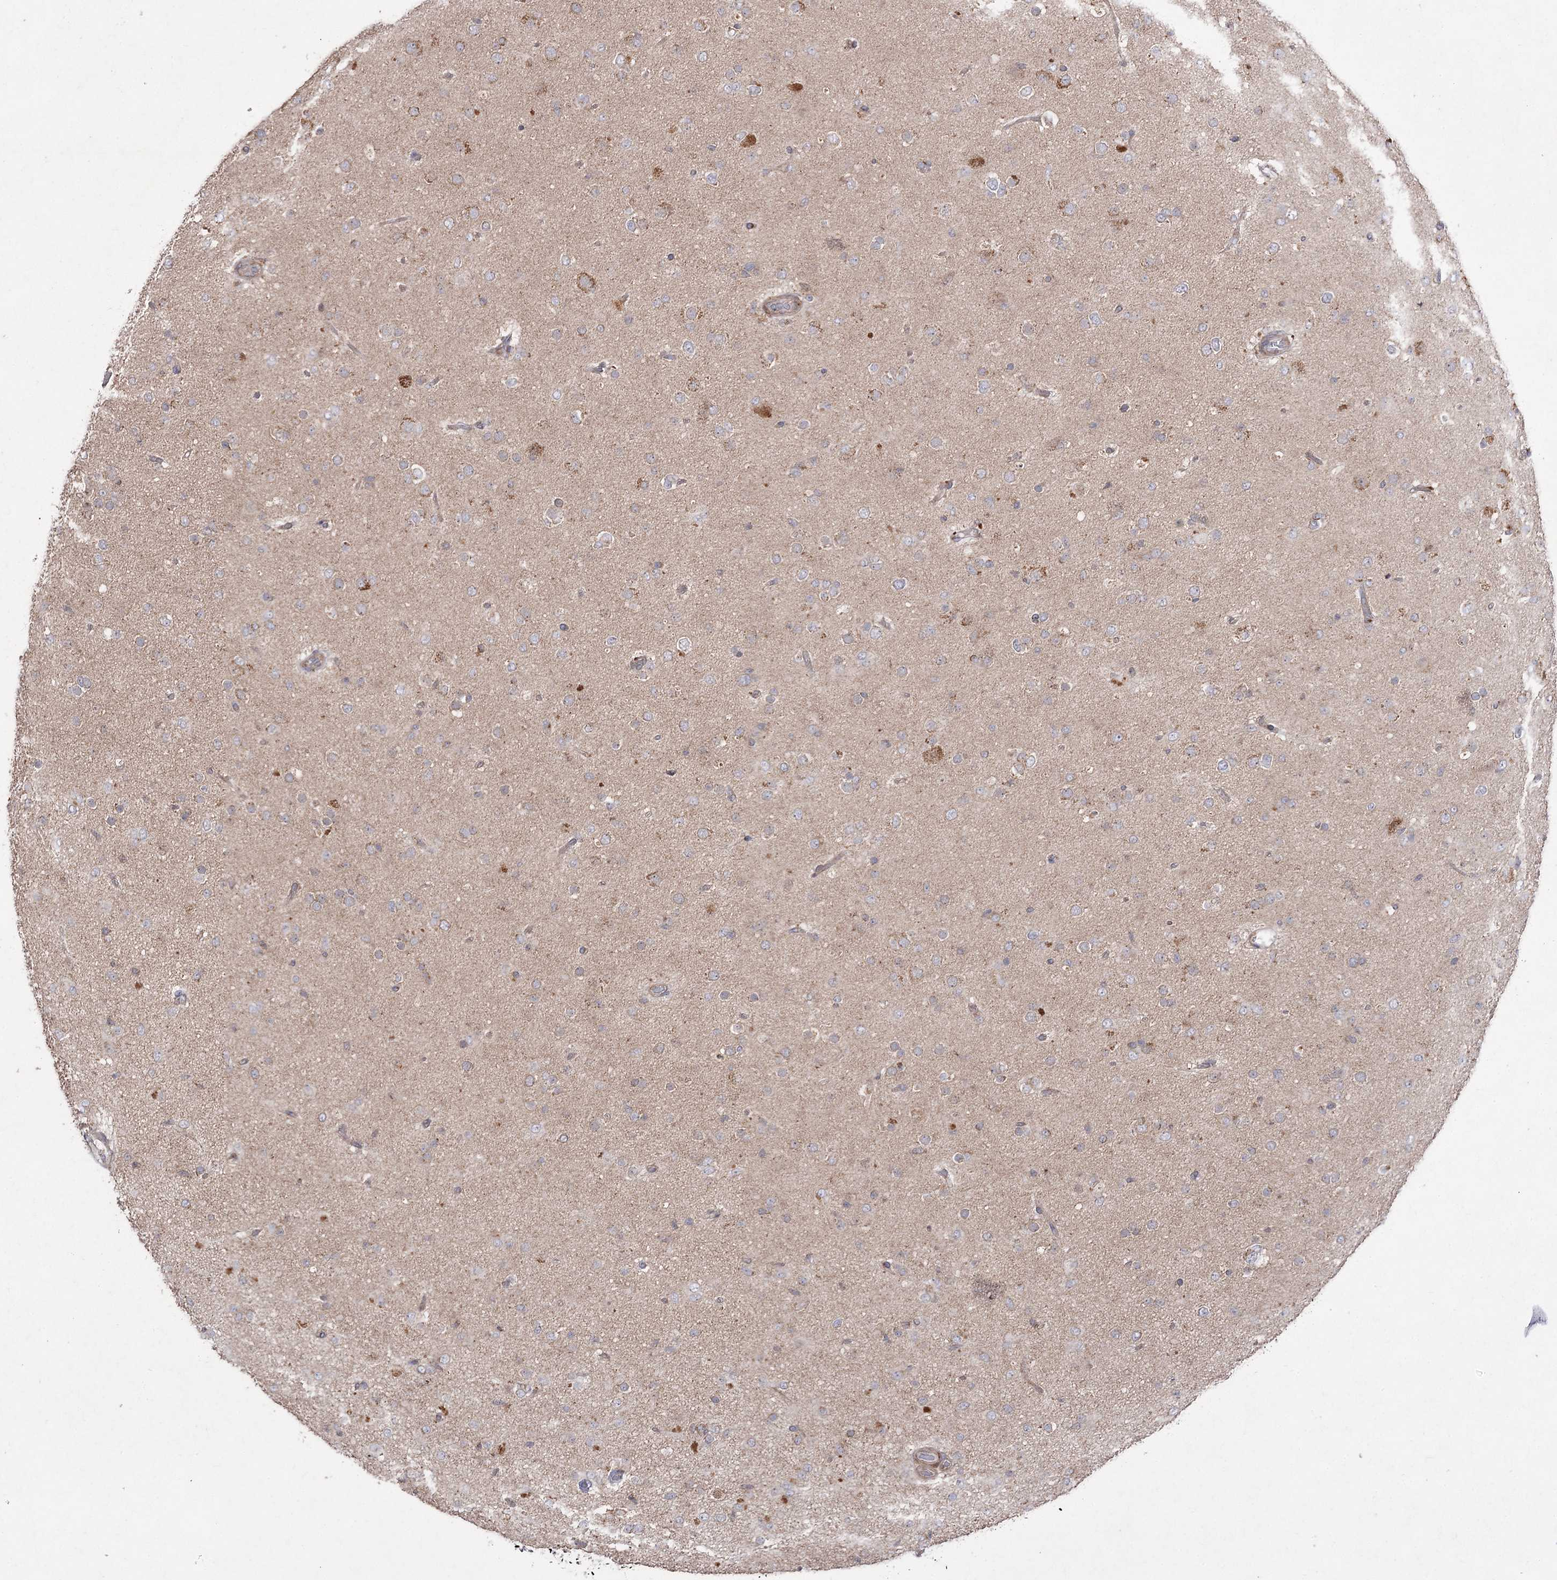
{"staining": {"intensity": "weak", "quantity": "<25%", "location": "cytoplasmic/membranous"}, "tissue": "glioma", "cell_type": "Tumor cells", "image_type": "cancer", "snomed": [{"axis": "morphology", "description": "Glioma, malignant, Low grade"}, {"axis": "topography", "description": "Brain"}], "caption": "An IHC photomicrograph of malignant low-grade glioma is shown. There is no staining in tumor cells of malignant low-grade glioma.", "gene": "FANCL", "patient": {"sex": "male", "age": 65}}